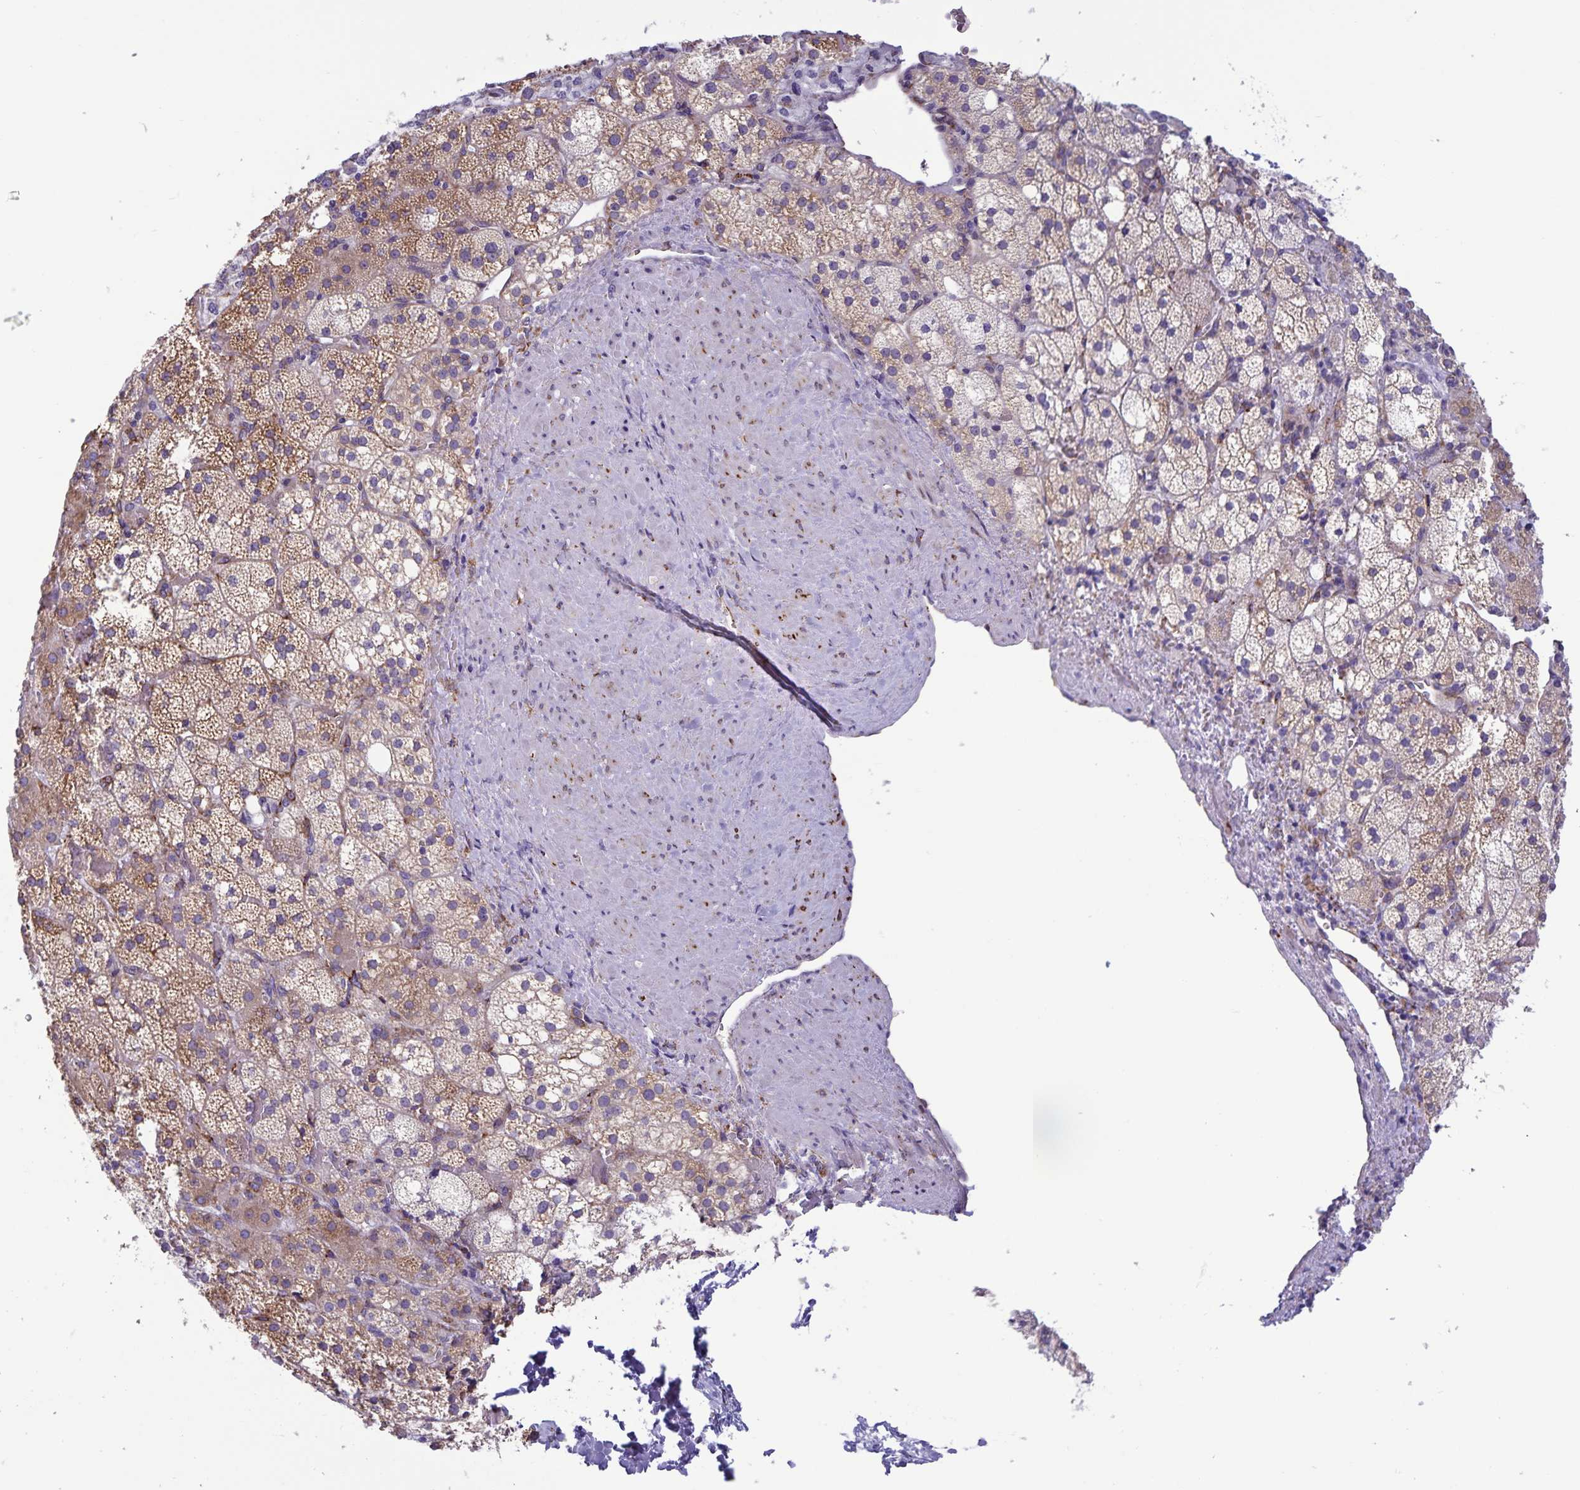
{"staining": {"intensity": "moderate", "quantity": "25%-75%", "location": "cytoplasmic/membranous"}, "tissue": "adrenal gland", "cell_type": "Glandular cells", "image_type": "normal", "snomed": [{"axis": "morphology", "description": "Normal tissue, NOS"}, {"axis": "topography", "description": "Adrenal gland"}], "caption": "Immunohistochemical staining of benign adrenal gland exhibits medium levels of moderate cytoplasmic/membranous staining in about 25%-75% of glandular cells.", "gene": "RCN1", "patient": {"sex": "male", "age": 53}}